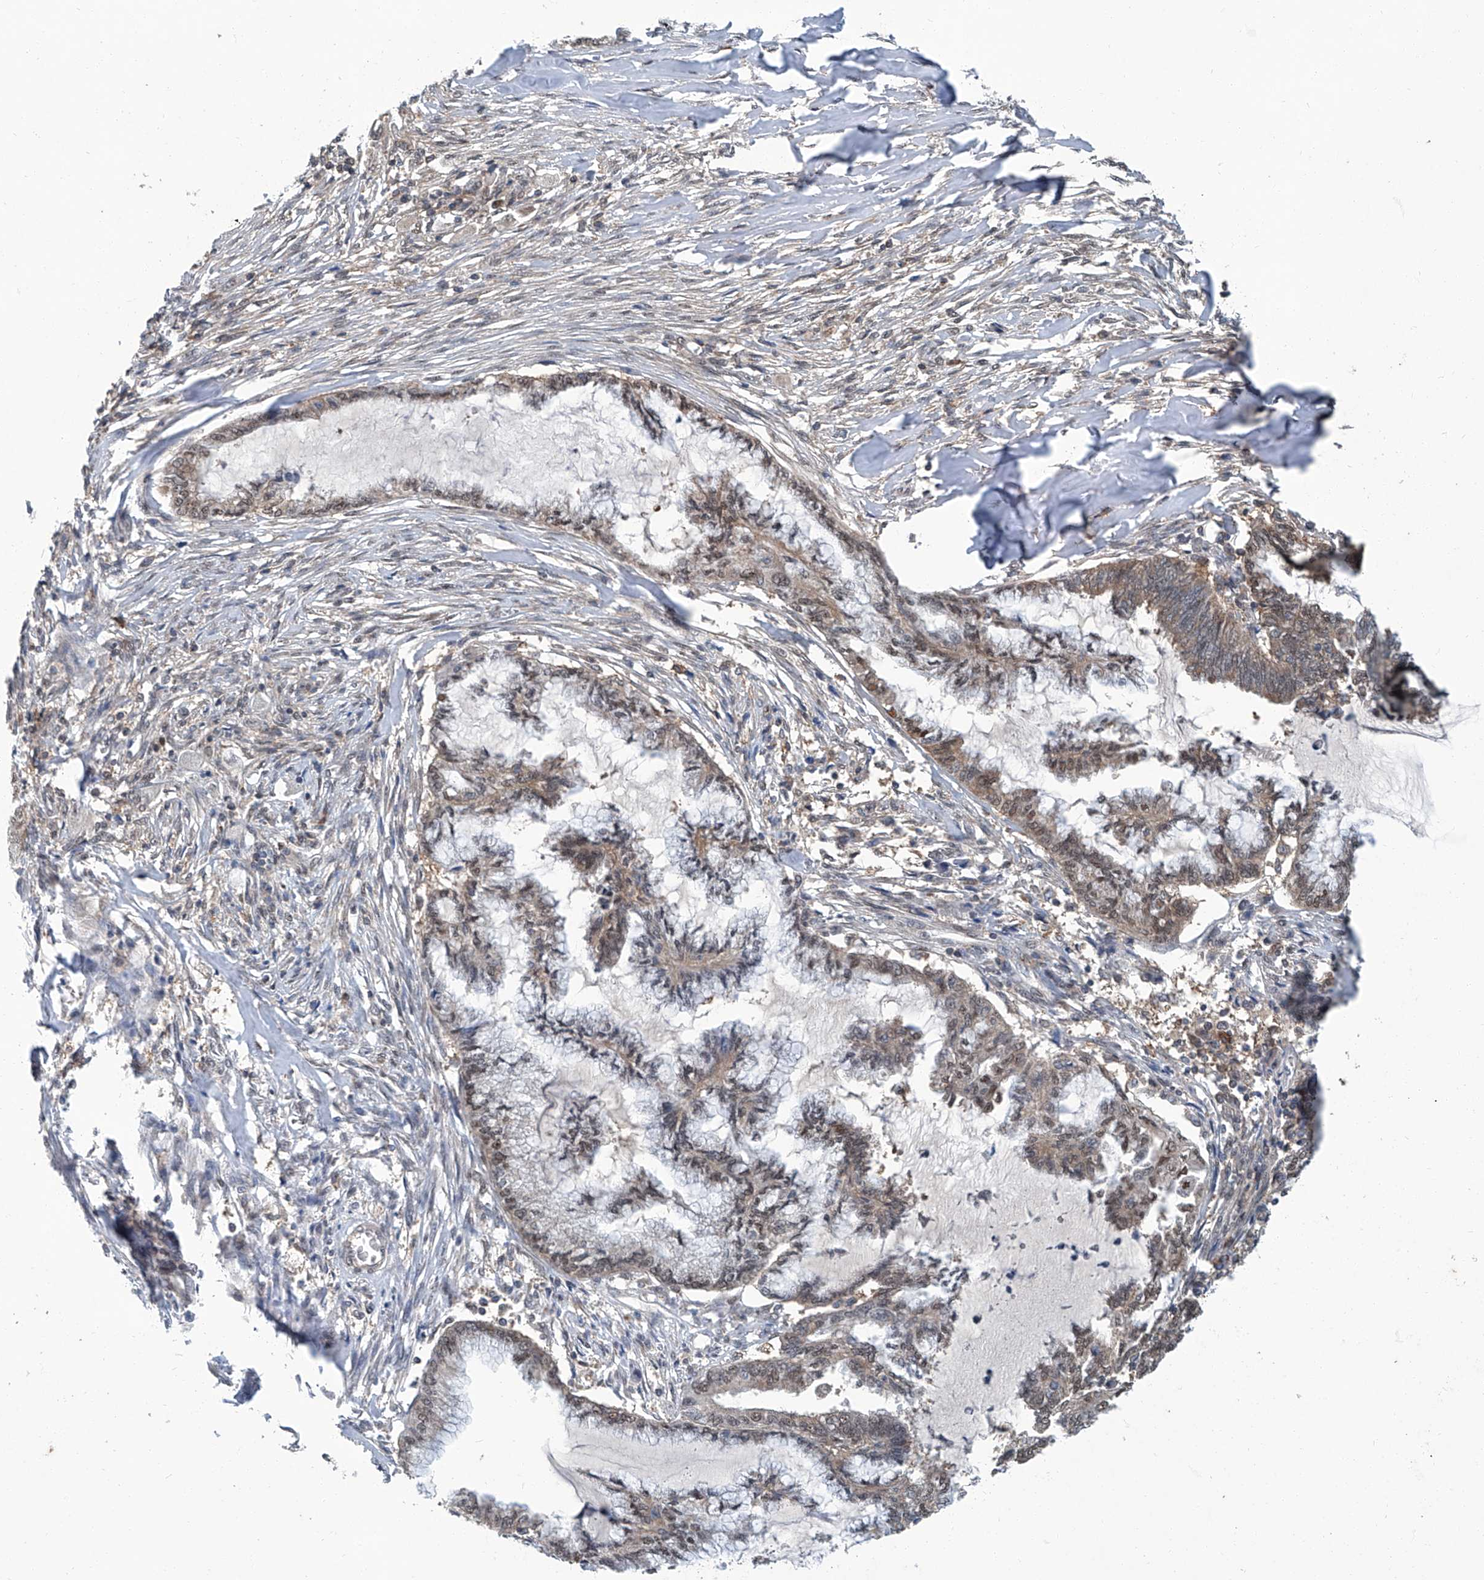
{"staining": {"intensity": "weak", "quantity": "25%-75%", "location": "cytoplasmic/membranous,nuclear"}, "tissue": "endometrial cancer", "cell_type": "Tumor cells", "image_type": "cancer", "snomed": [{"axis": "morphology", "description": "Adenocarcinoma, NOS"}, {"axis": "topography", "description": "Endometrium"}], "caption": "High-power microscopy captured an IHC histopathology image of endometrial cancer, revealing weak cytoplasmic/membranous and nuclear staining in approximately 25%-75% of tumor cells.", "gene": "CLK1", "patient": {"sex": "female", "age": 86}}